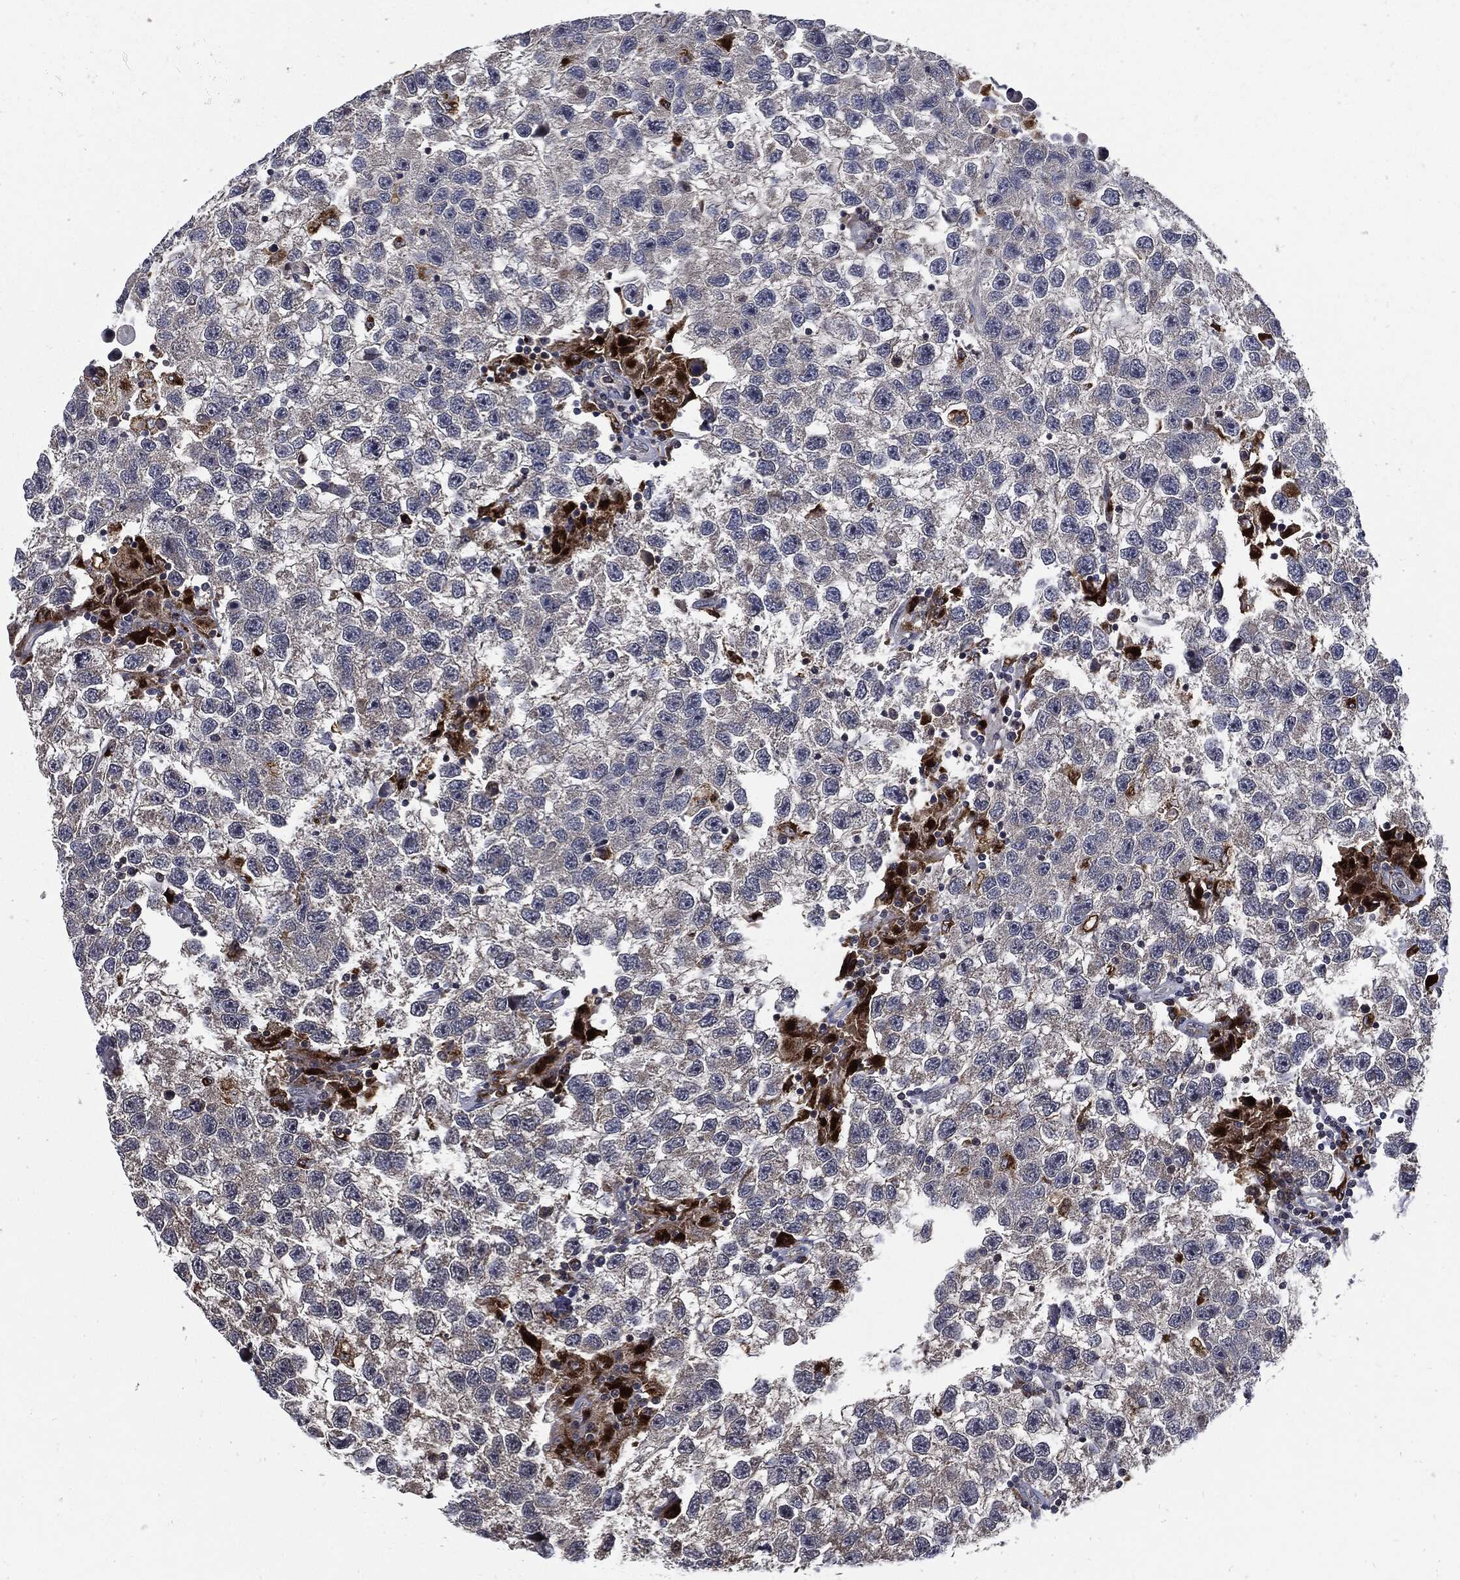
{"staining": {"intensity": "negative", "quantity": "none", "location": "none"}, "tissue": "testis cancer", "cell_type": "Tumor cells", "image_type": "cancer", "snomed": [{"axis": "morphology", "description": "Seminoma, NOS"}, {"axis": "topography", "description": "Testis"}], "caption": "A micrograph of testis cancer (seminoma) stained for a protein demonstrates no brown staining in tumor cells.", "gene": "SLC31A2", "patient": {"sex": "male", "age": 26}}